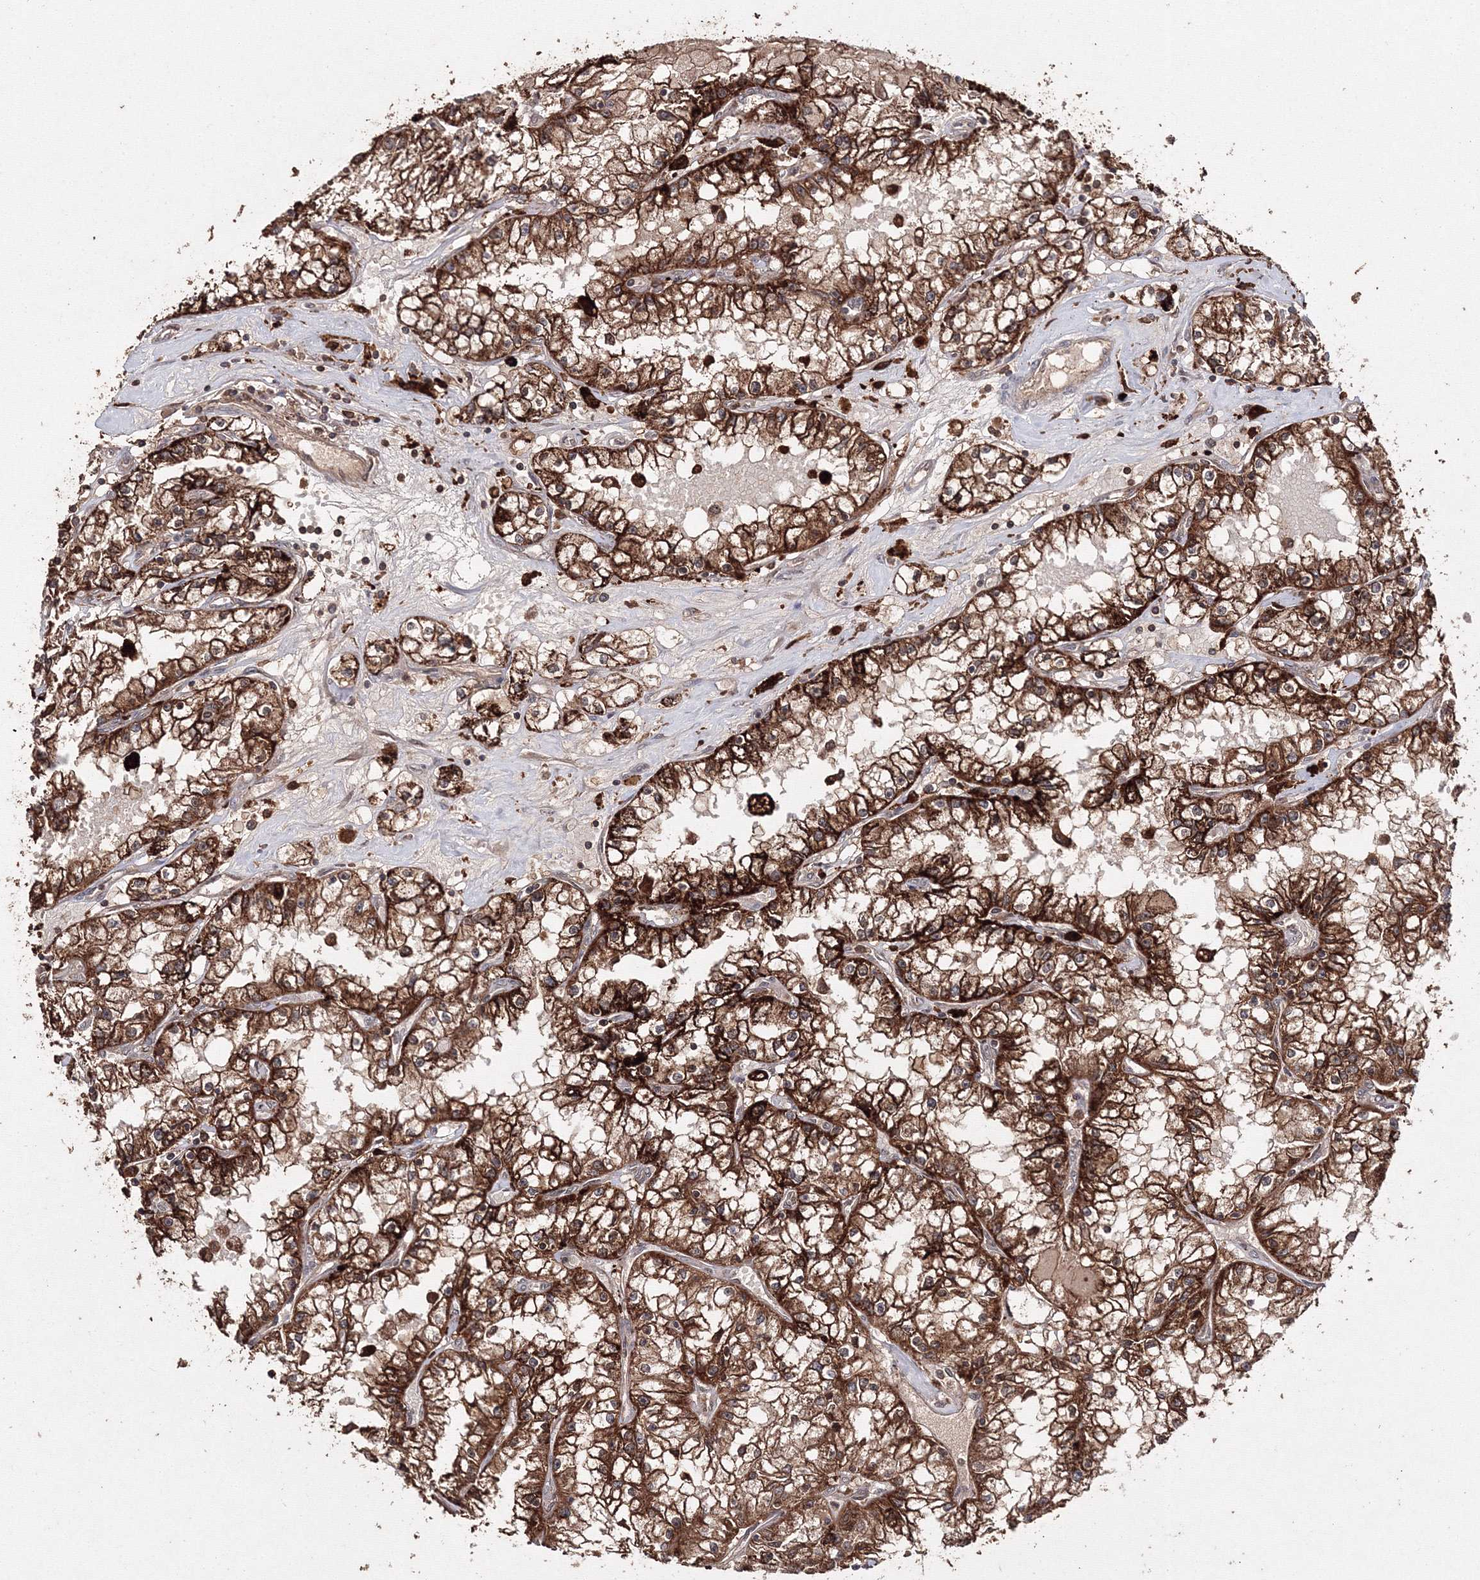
{"staining": {"intensity": "strong", "quantity": ">75%", "location": "cytoplasmic/membranous"}, "tissue": "renal cancer", "cell_type": "Tumor cells", "image_type": "cancer", "snomed": [{"axis": "morphology", "description": "Adenocarcinoma, NOS"}, {"axis": "topography", "description": "Kidney"}], "caption": "This is a photomicrograph of IHC staining of adenocarcinoma (renal), which shows strong staining in the cytoplasmic/membranous of tumor cells.", "gene": "DDO", "patient": {"sex": "male", "age": 56}}